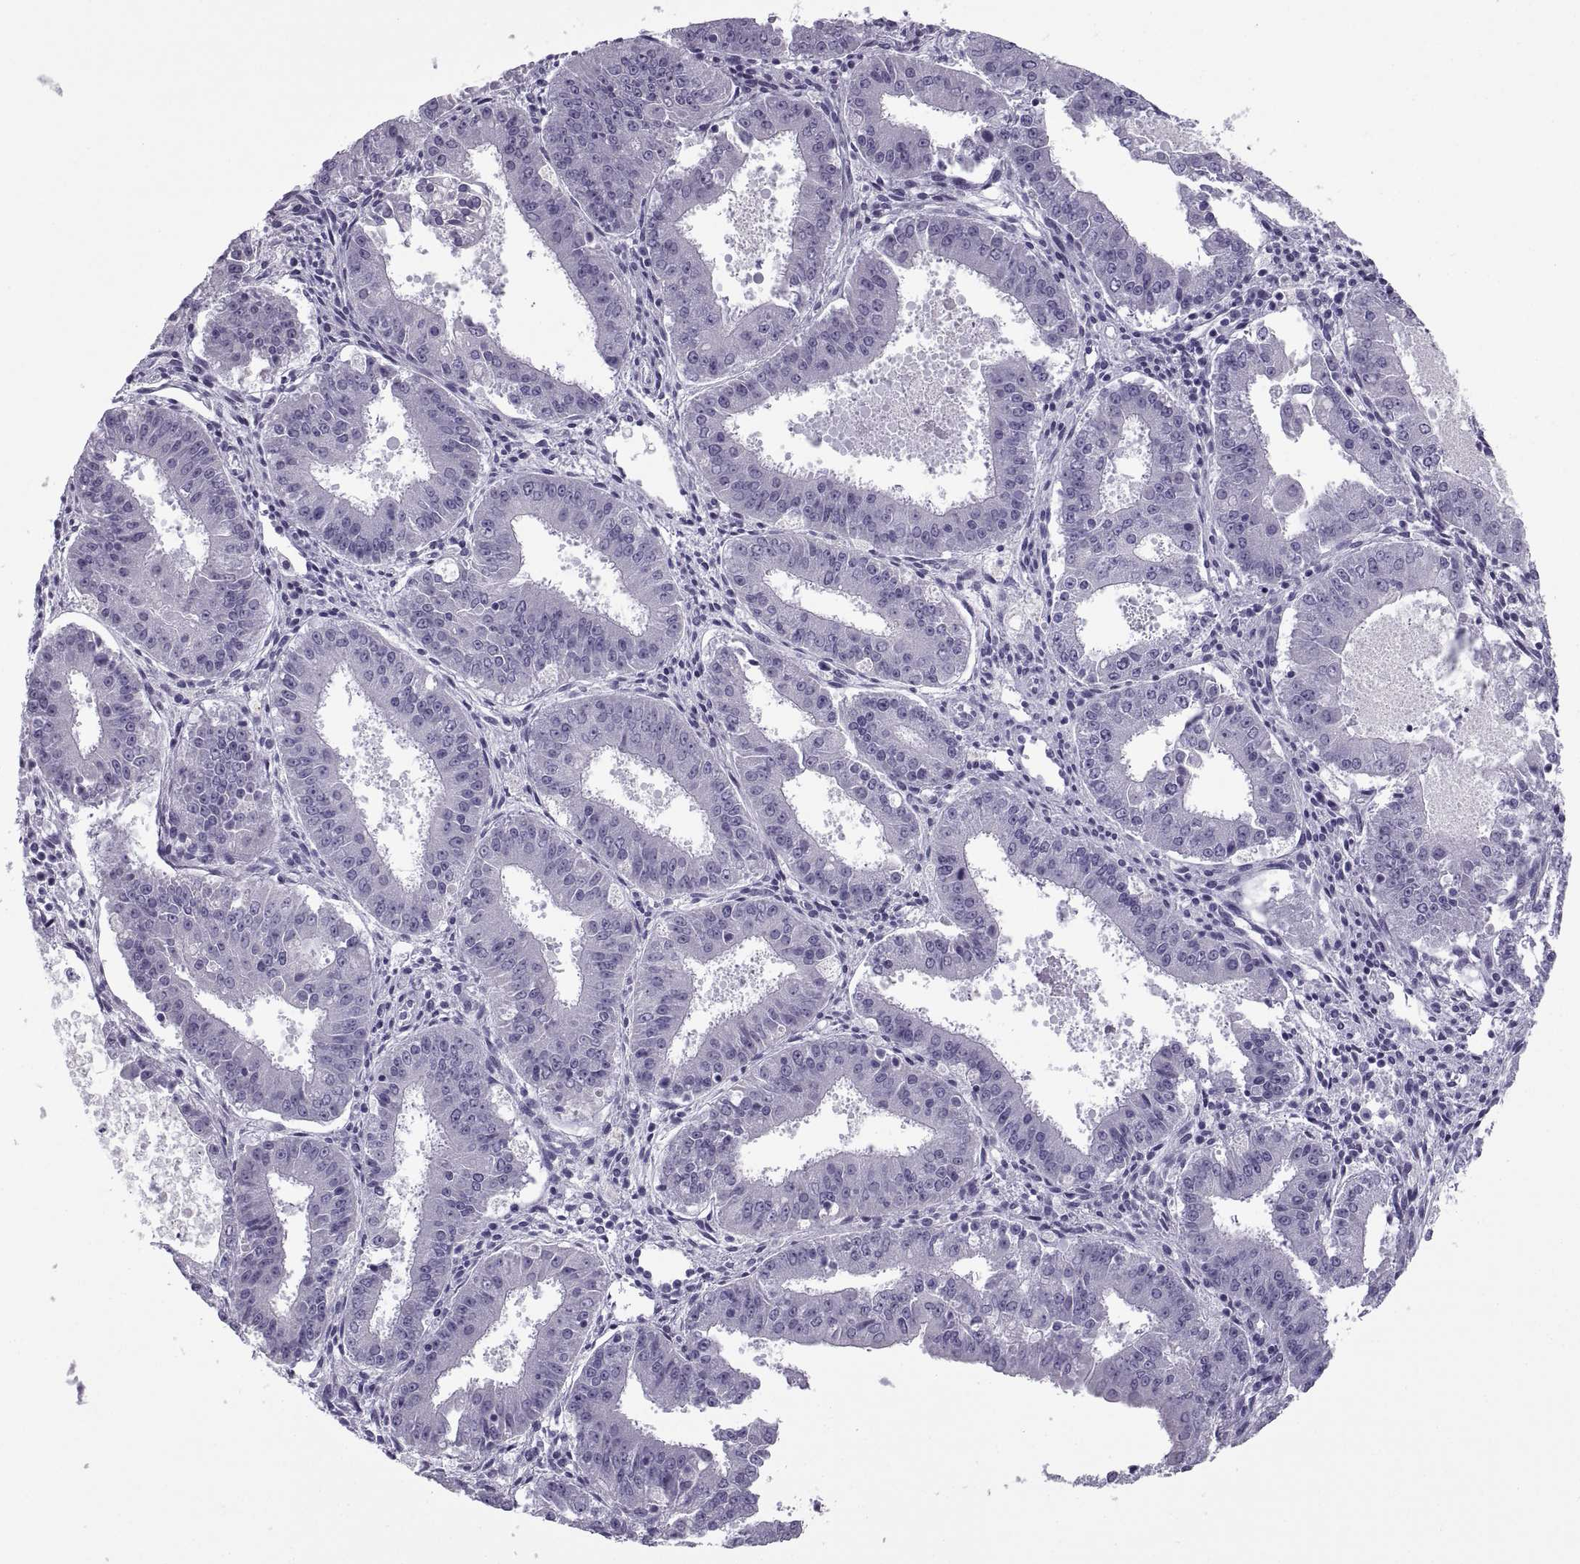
{"staining": {"intensity": "negative", "quantity": "none", "location": "none"}, "tissue": "ovarian cancer", "cell_type": "Tumor cells", "image_type": "cancer", "snomed": [{"axis": "morphology", "description": "Carcinoma, endometroid"}, {"axis": "topography", "description": "Ovary"}], "caption": "Protein analysis of ovarian cancer (endometroid carcinoma) shows no significant staining in tumor cells.", "gene": "RLBP1", "patient": {"sex": "female", "age": 42}}